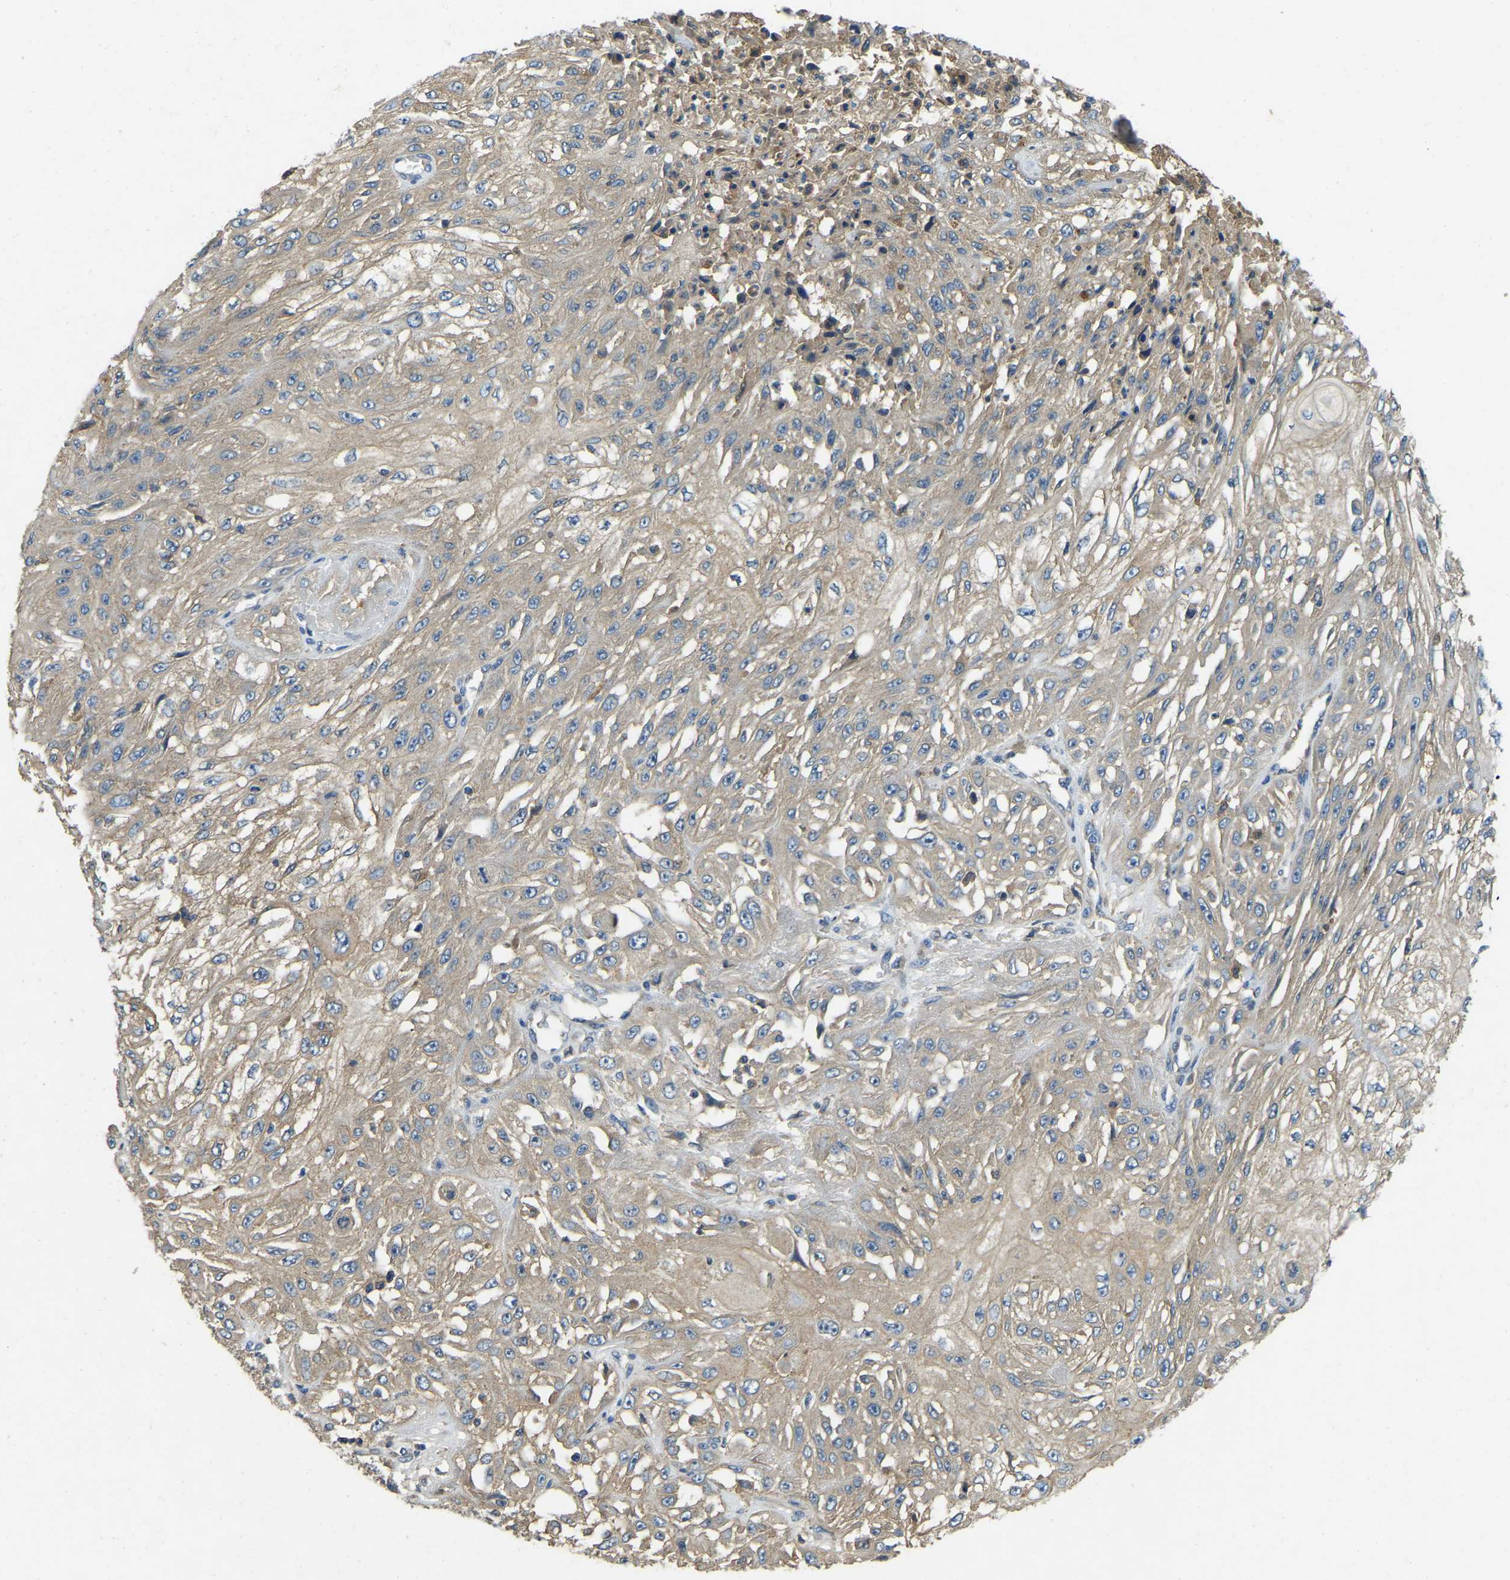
{"staining": {"intensity": "weak", "quantity": "25%-75%", "location": "cytoplasmic/membranous"}, "tissue": "skin cancer", "cell_type": "Tumor cells", "image_type": "cancer", "snomed": [{"axis": "morphology", "description": "Squamous cell carcinoma, NOS"}, {"axis": "morphology", "description": "Squamous cell carcinoma, metastatic, NOS"}, {"axis": "topography", "description": "Skin"}, {"axis": "topography", "description": "Lymph node"}], "caption": "The histopathology image reveals staining of skin cancer, revealing weak cytoplasmic/membranous protein expression (brown color) within tumor cells. (DAB (3,3'-diaminobenzidine) IHC with brightfield microscopy, high magnification).", "gene": "ATP8B1", "patient": {"sex": "male", "age": 75}}